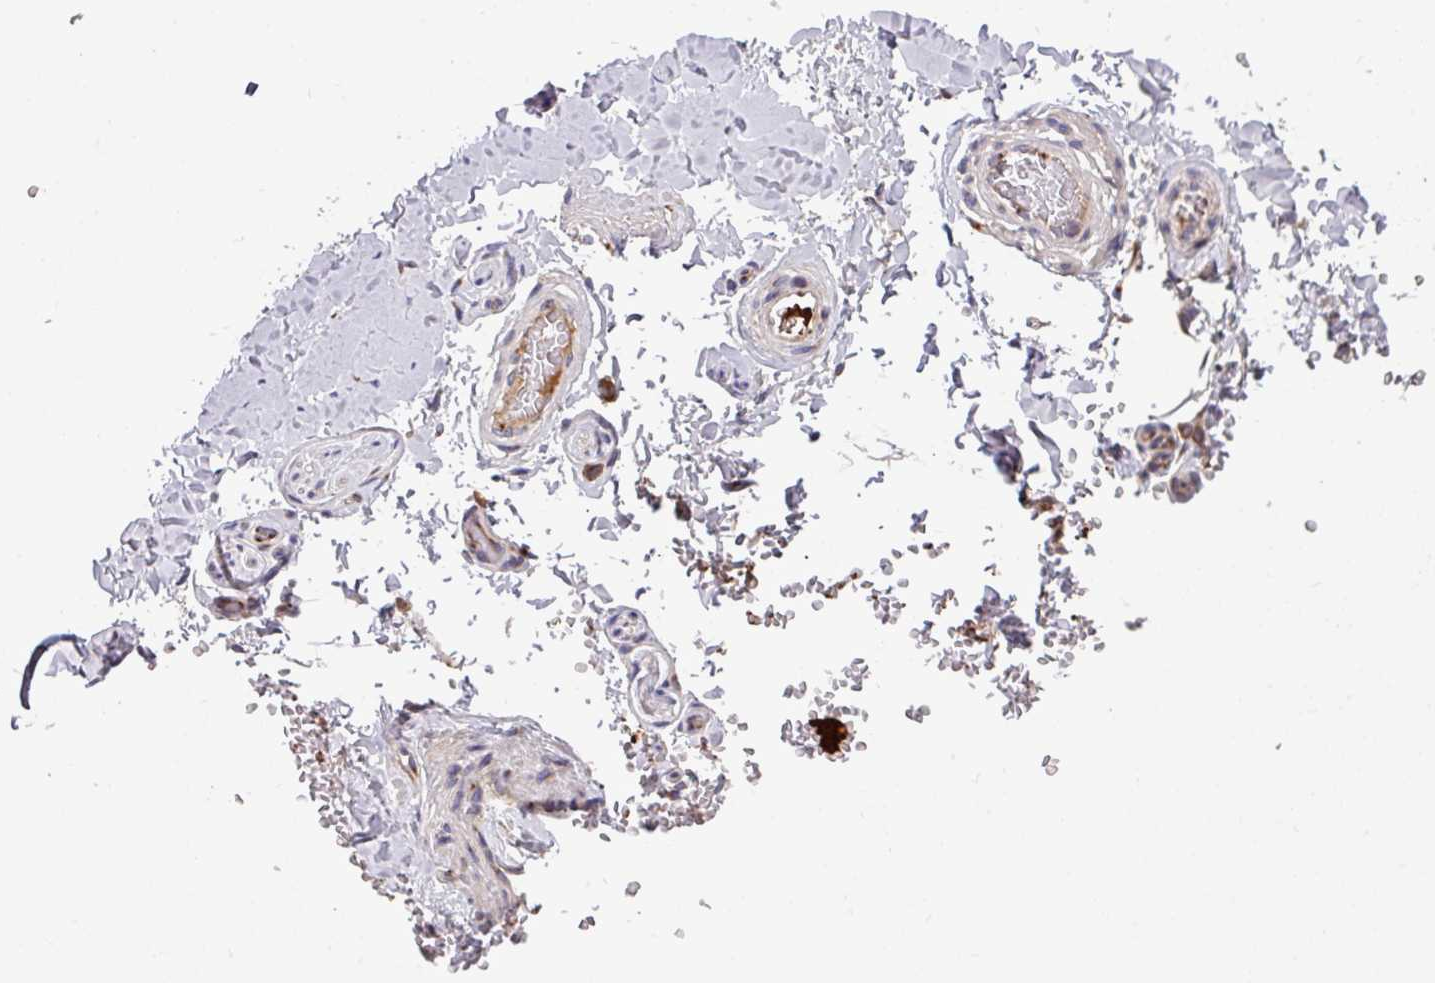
{"staining": {"intensity": "negative", "quantity": "none", "location": "none"}, "tissue": "adipose tissue", "cell_type": "Adipocytes", "image_type": "normal", "snomed": [{"axis": "morphology", "description": "Normal tissue, NOS"}, {"axis": "topography", "description": "Soft tissue"}, {"axis": "topography", "description": "Adipose tissue"}, {"axis": "topography", "description": "Vascular tissue"}, {"axis": "topography", "description": "Peripheral nerve tissue"}], "caption": "Adipocytes are negative for protein expression in normal human adipose tissue. (Brightfield microscopy of DAB immunohistochemistry at high magnification).", "gene": "LSM12", "patient": {"sex": "male", "age": 46}}